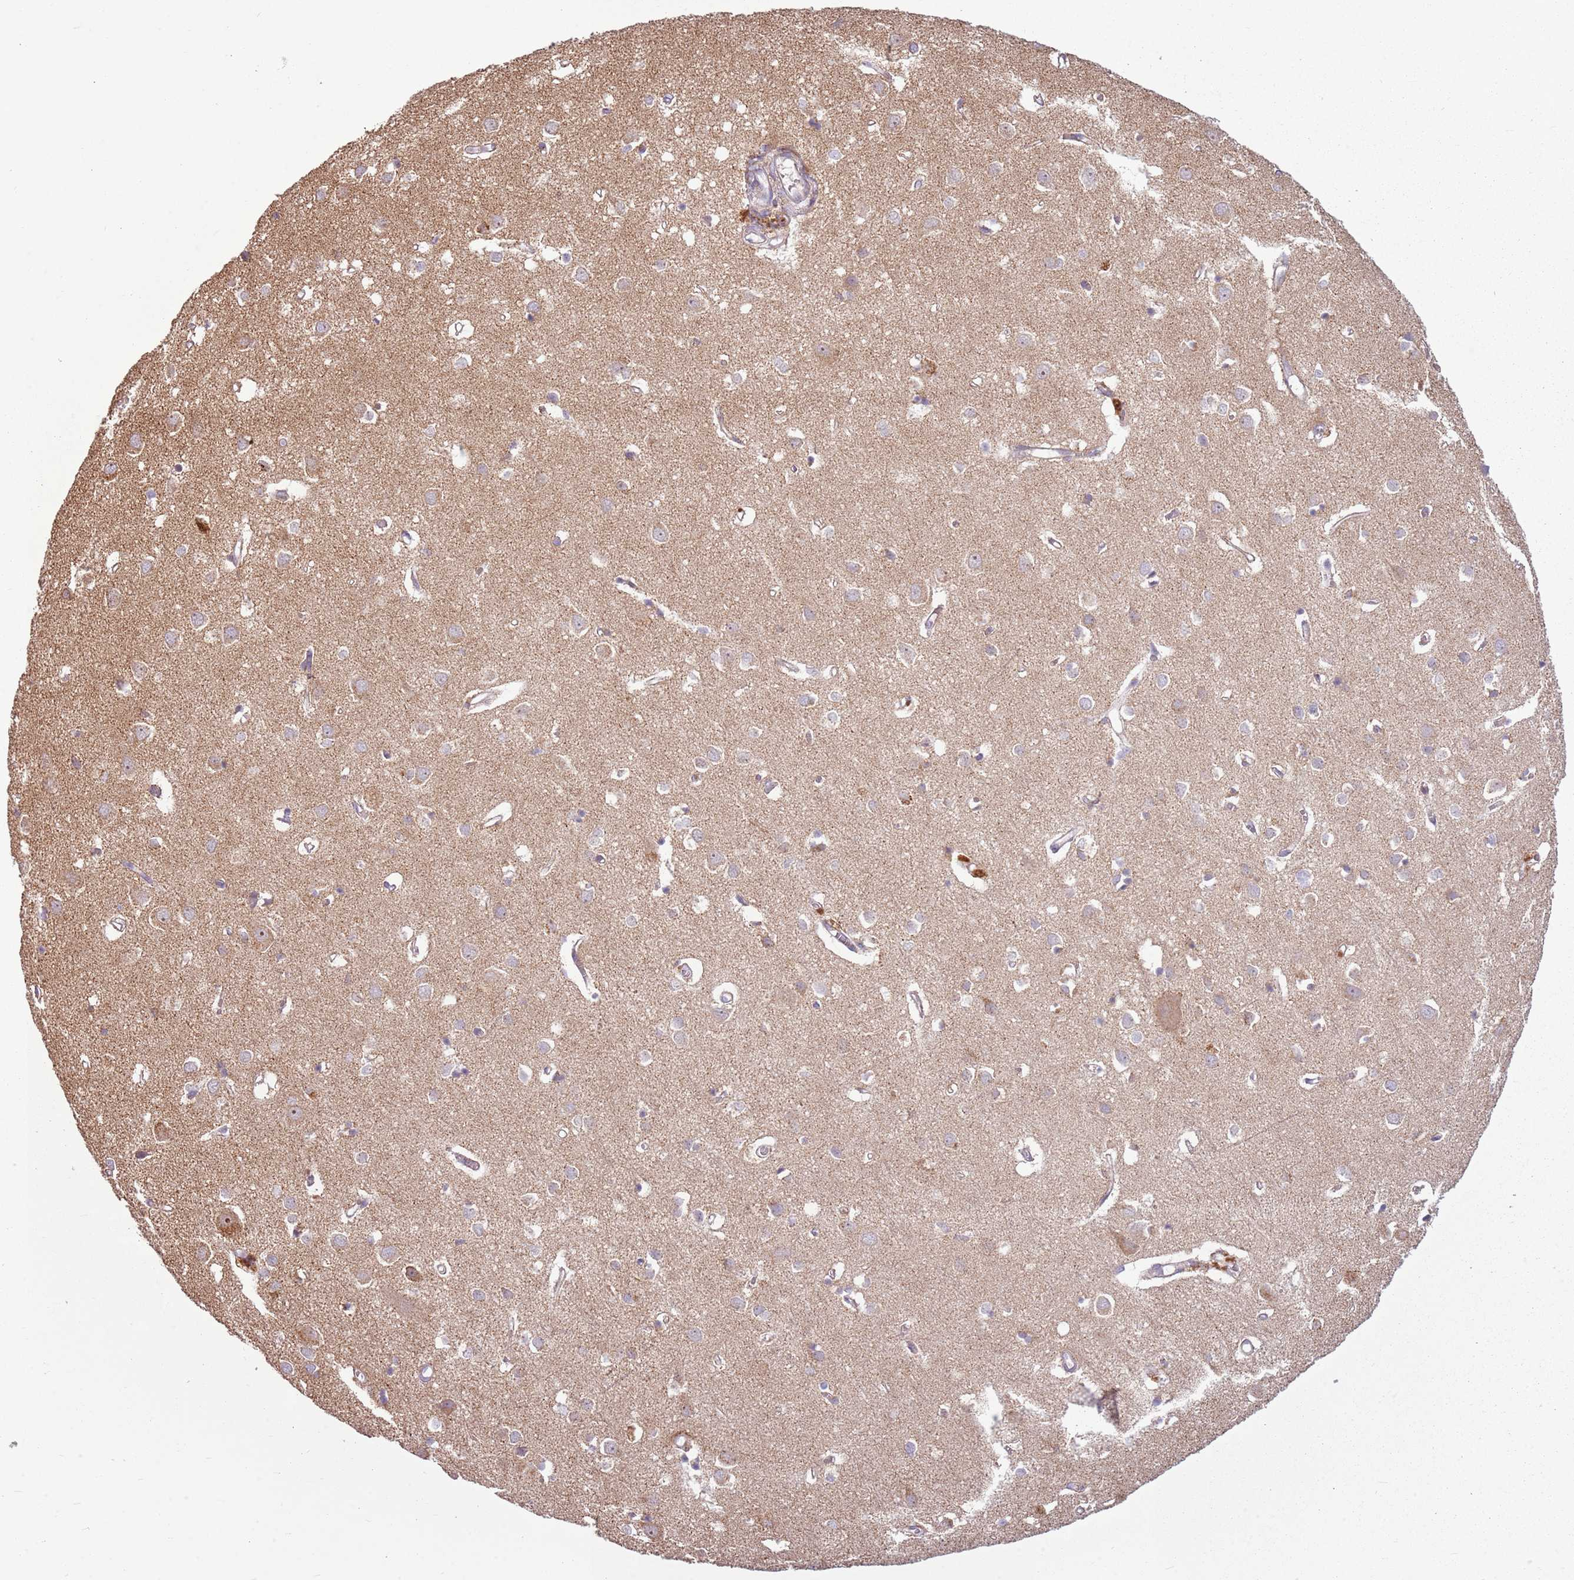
{"staining": {"intensity": "weak", "quantity": "<25%", "location": "cytoplasmic/membranous"}, "tissue": "cerebral cortex", "cell_type": "Endothelial cells", "image_type": "normal", "snomed": [{"axis": "morphology", "description": "Normal tissue, NOS"}, {"axis": "topography", "description": "Cerebral cortex"}], "caption": "High power microscopy micrograph of an immunohistochemistry image of normal cerebral cortex, revealing no significant expression in endothelial cells. (DAB IHC visualized using brightfield microscopy, high magnification).", "gene": "ZNF530", "patient": {"sex": "female", "age": 64}}